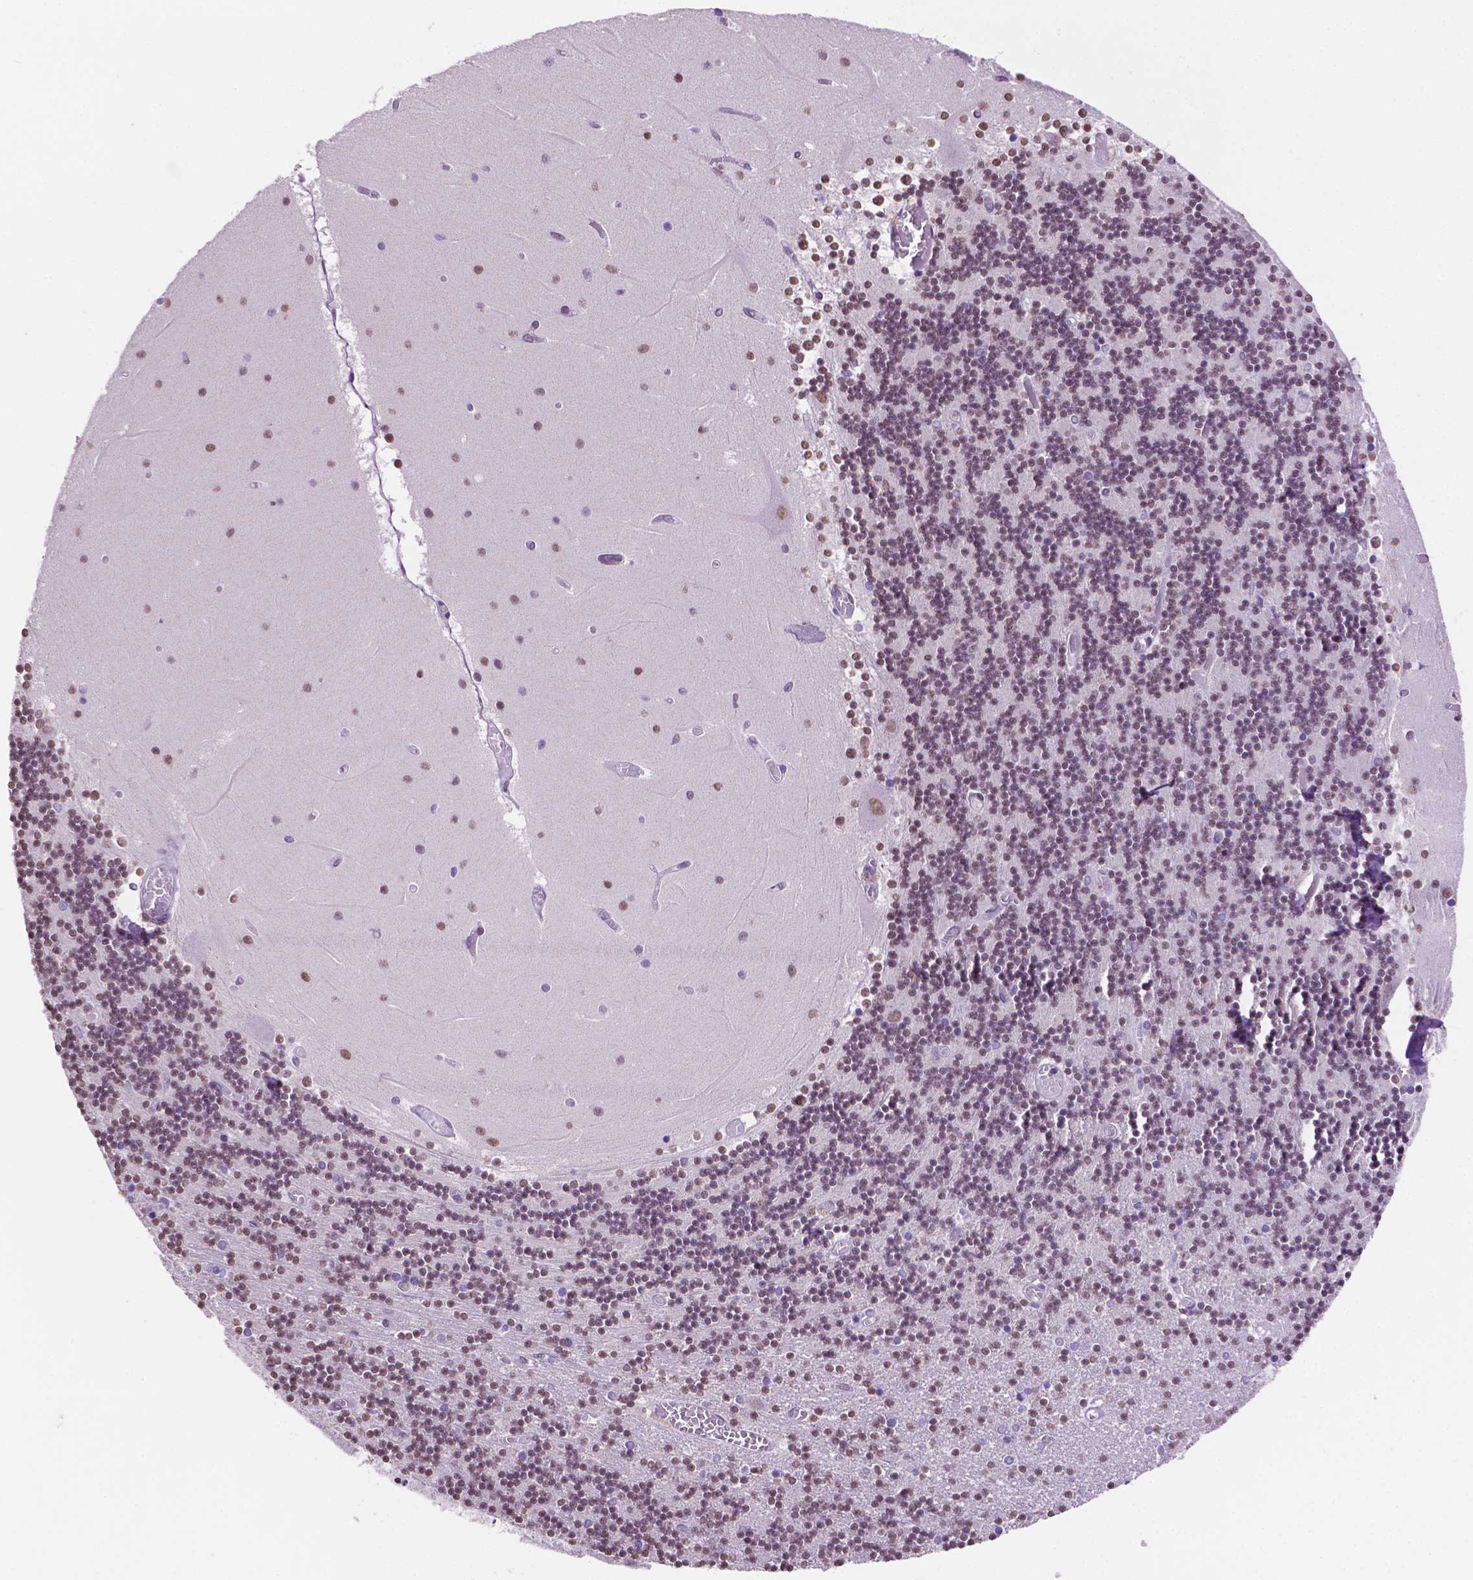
{"staining": {"intensity": "moderate", "quantity": "25%-75%", "location": "nuclear"}, "tissue": "cerebellum", "cell_type": "Cells in granular layer", "image_type": "normal", "snomed": [{"axis": "morphology", "description": "Normal tissue, NOS"}, {"axis": "topography", "description": "Cerebellum"}], "caption": "Immunohistochemistry (IHC) of unremarkable cerebellum demonstrates medium levels of moderate nuclear expression in approximately 25%-75% of cells in granular layer.", "gene": "PTPN6", "patient": {"sex": "female", "age": 28}}